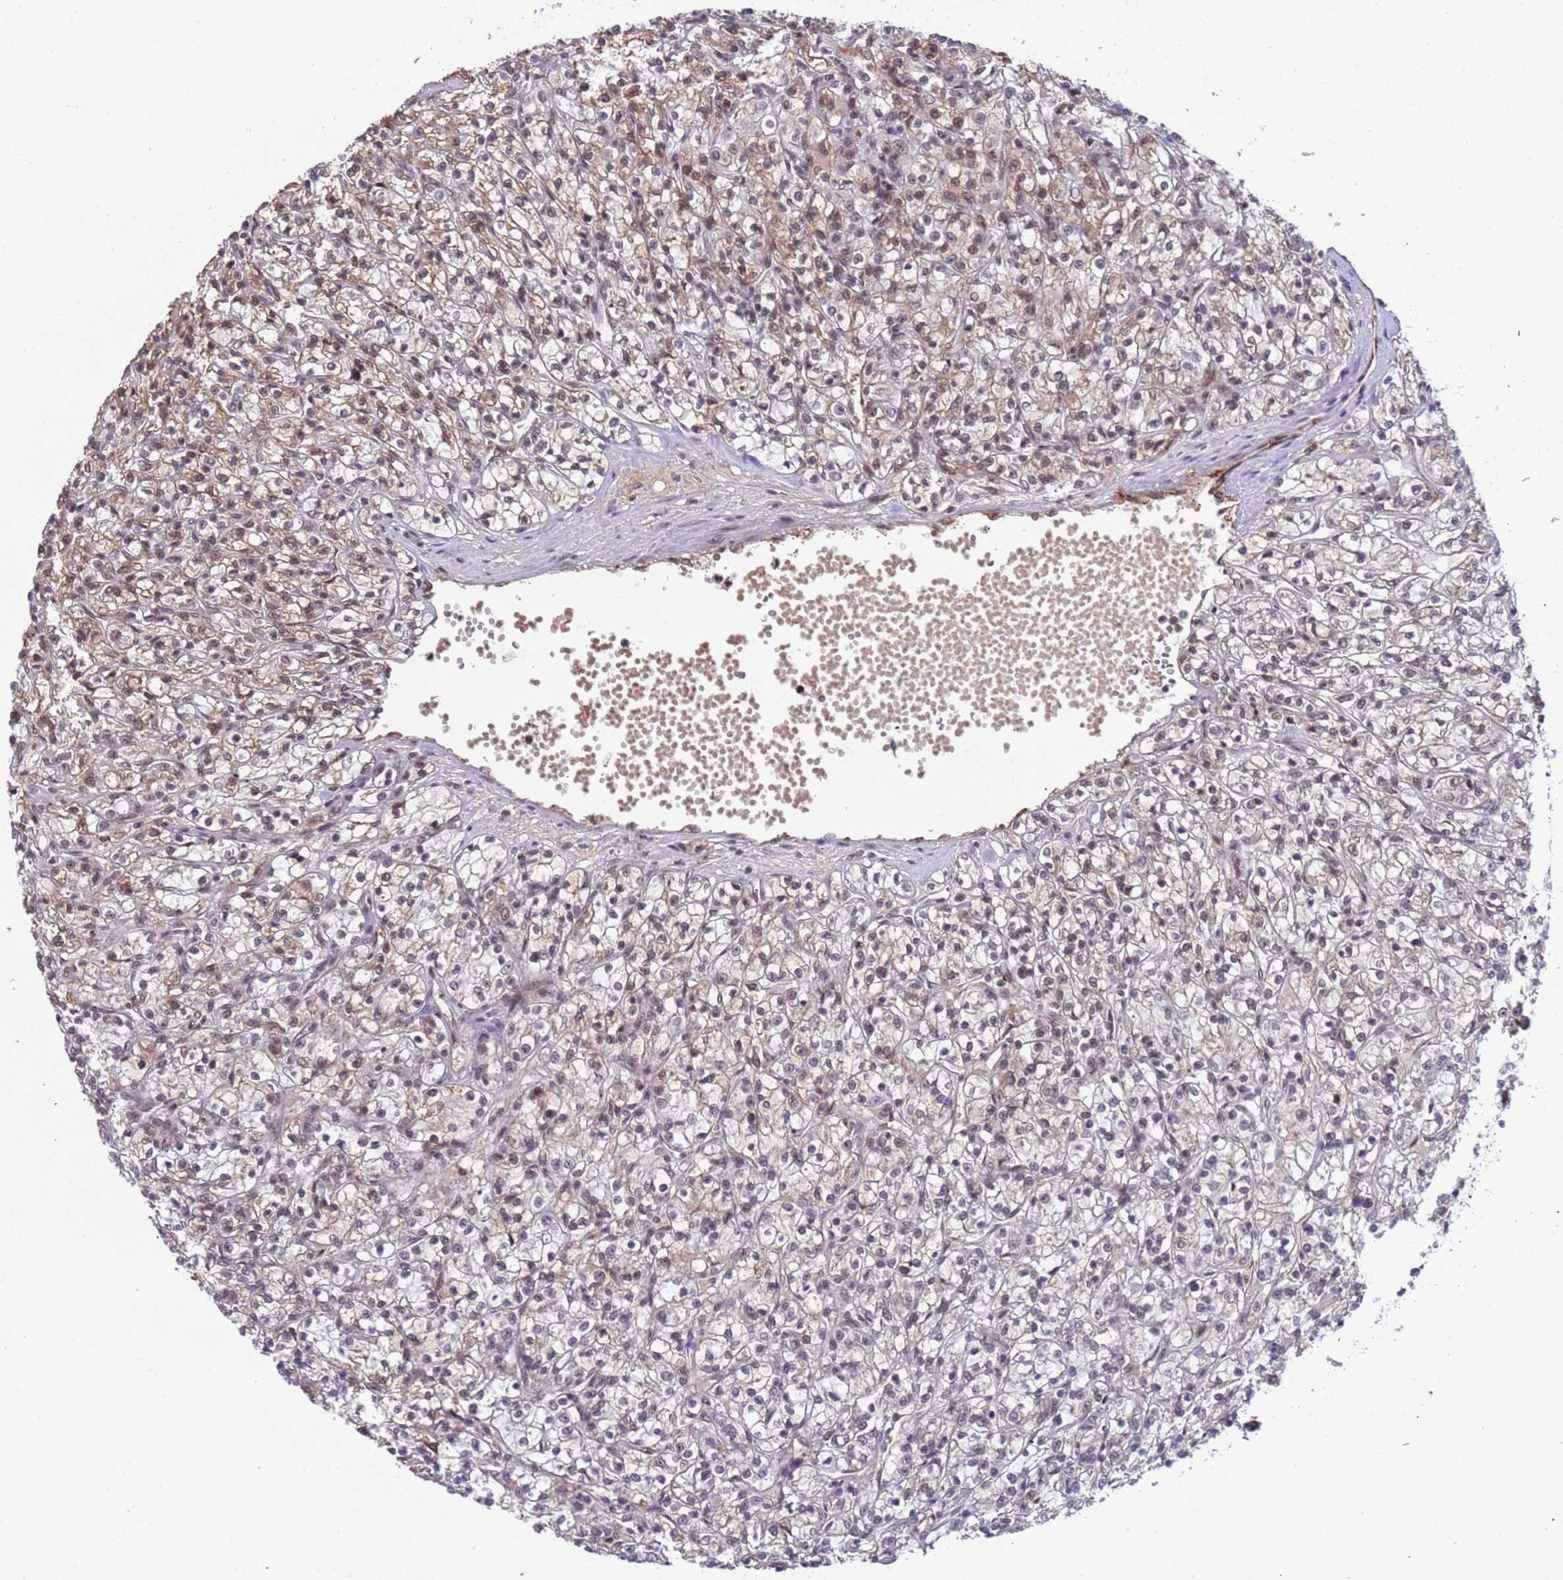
{"staining": {"intensity": "weak", "quantity": "25%-75%", "location": "cytoplasmic/membranous,nuclear"}, "tissue": "renal cancer", "cell_type": "Tumor cells", "image_type": "cancer", "snomed": [{"axis": "morphology", "description": "Adenocarcinoma, NOS"}, {"axis": "topography", "description": "Kidney"}], "caption": "Protein expression analysis of renal cancer exhibits weak cytoplasmic/membranous and nuclear staining in approximately 25%-75% of tumor cells.", "gene": "SRRT", "patient": {"sex": "female", "age": 59}}